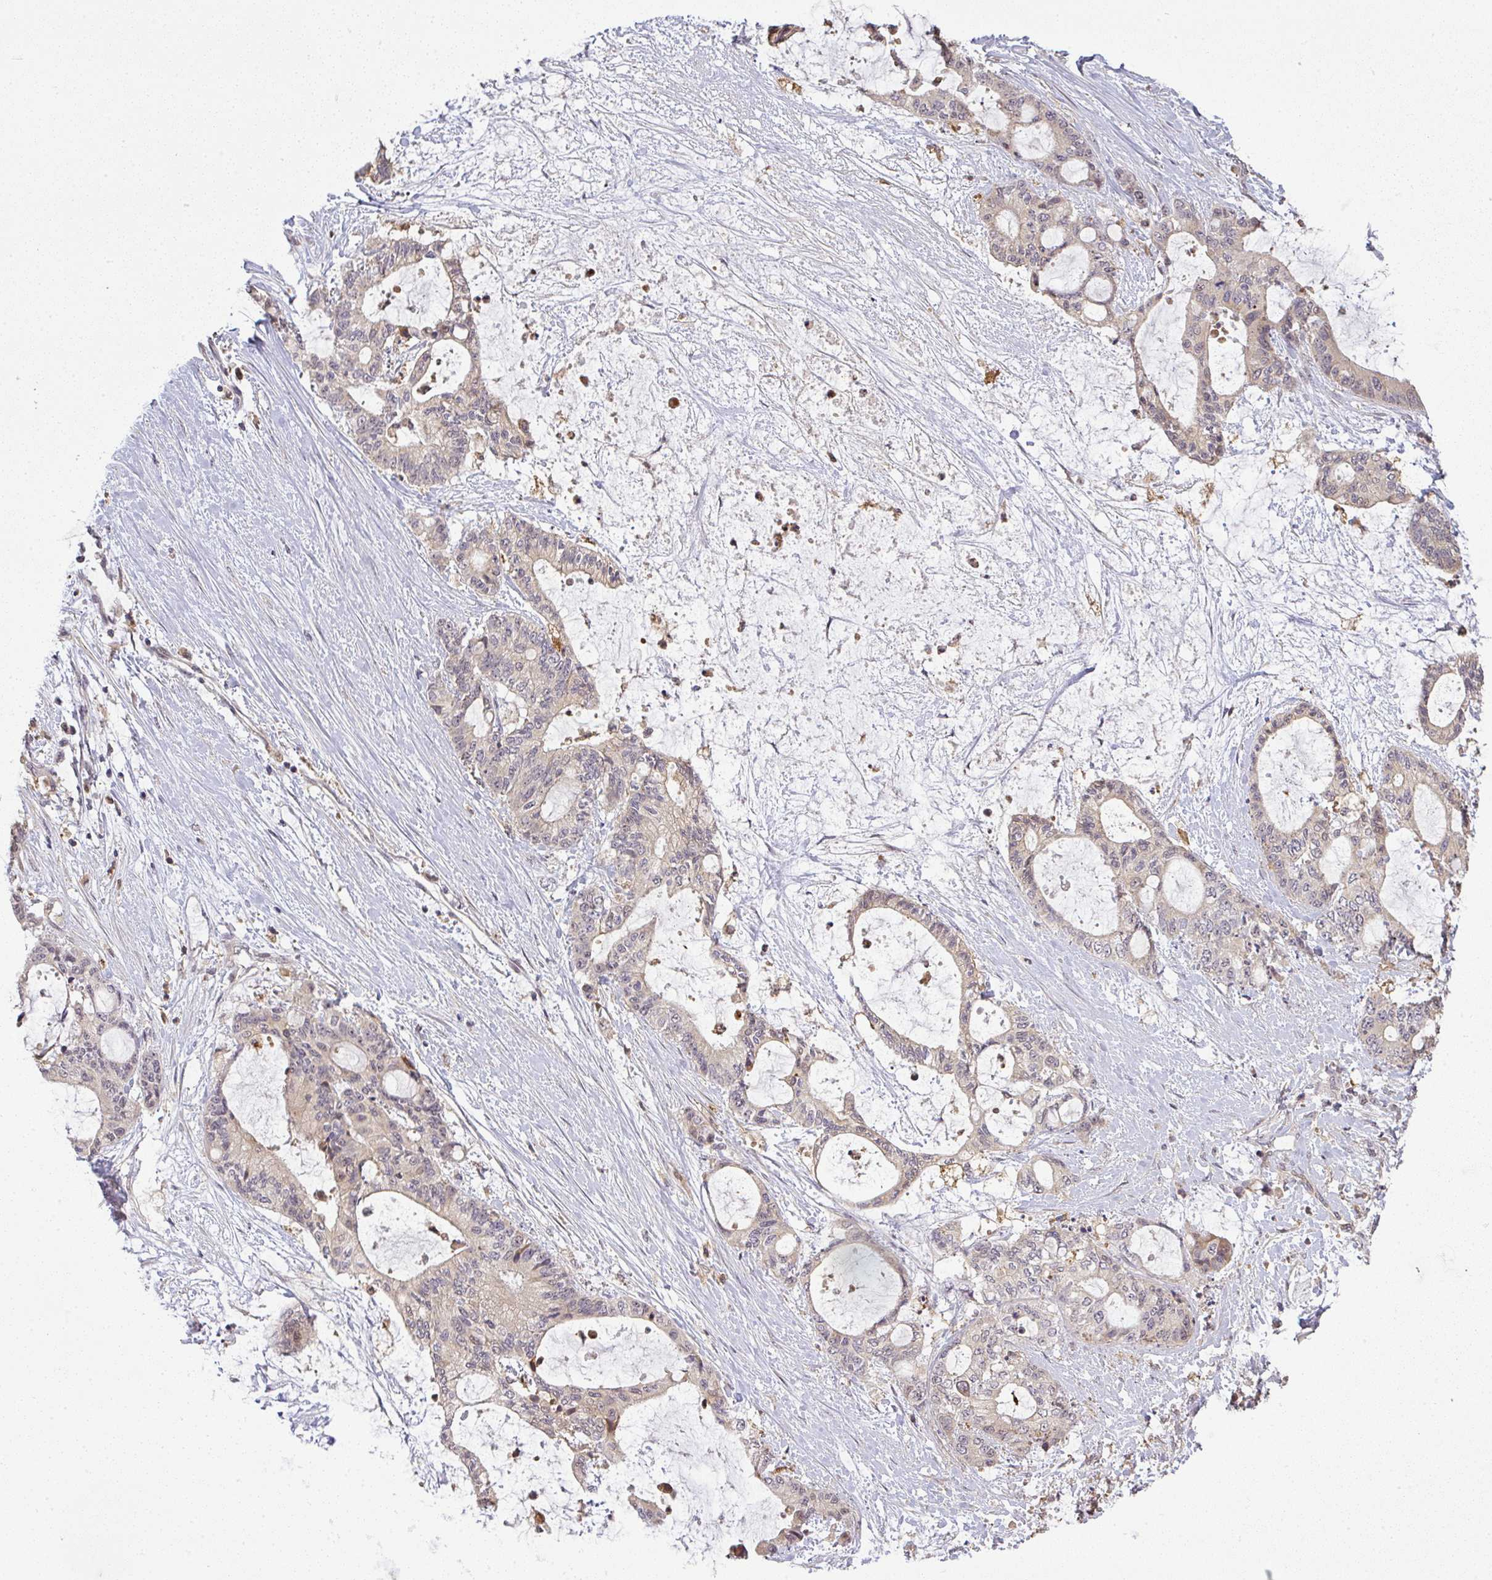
{"staining": {"intensity": "weak", "quantity": "25%-75%", "location": "cytoplasmic/membranous"}, "tissue": "liver cancer", "cell_type": "Tumor cells", "image_type": "cancer", "snomed": [{"axis": "morphology", "description": "Normal tissue, NOS"}, {"axis": "morphology", "description": "Cholangiocarcinoma"}, {"axis": "topography", "description": "Liver"}, {"axis": "topography", "description": "Peripheral nerve tissue"}], "caption": "Immunohistochemistry image of neoplastic tissue: liver cholangiocarcinoma stained using immunohistochemistry (IHC) demonstrates low levels of weak protein expression localized specifically in the cytoplasmic/membranous of tumor cells, appearing as a cytoplasmic/membranous brown color.", "gene": "FAM153A", "patient": {"sex": "female", "age": 73}}